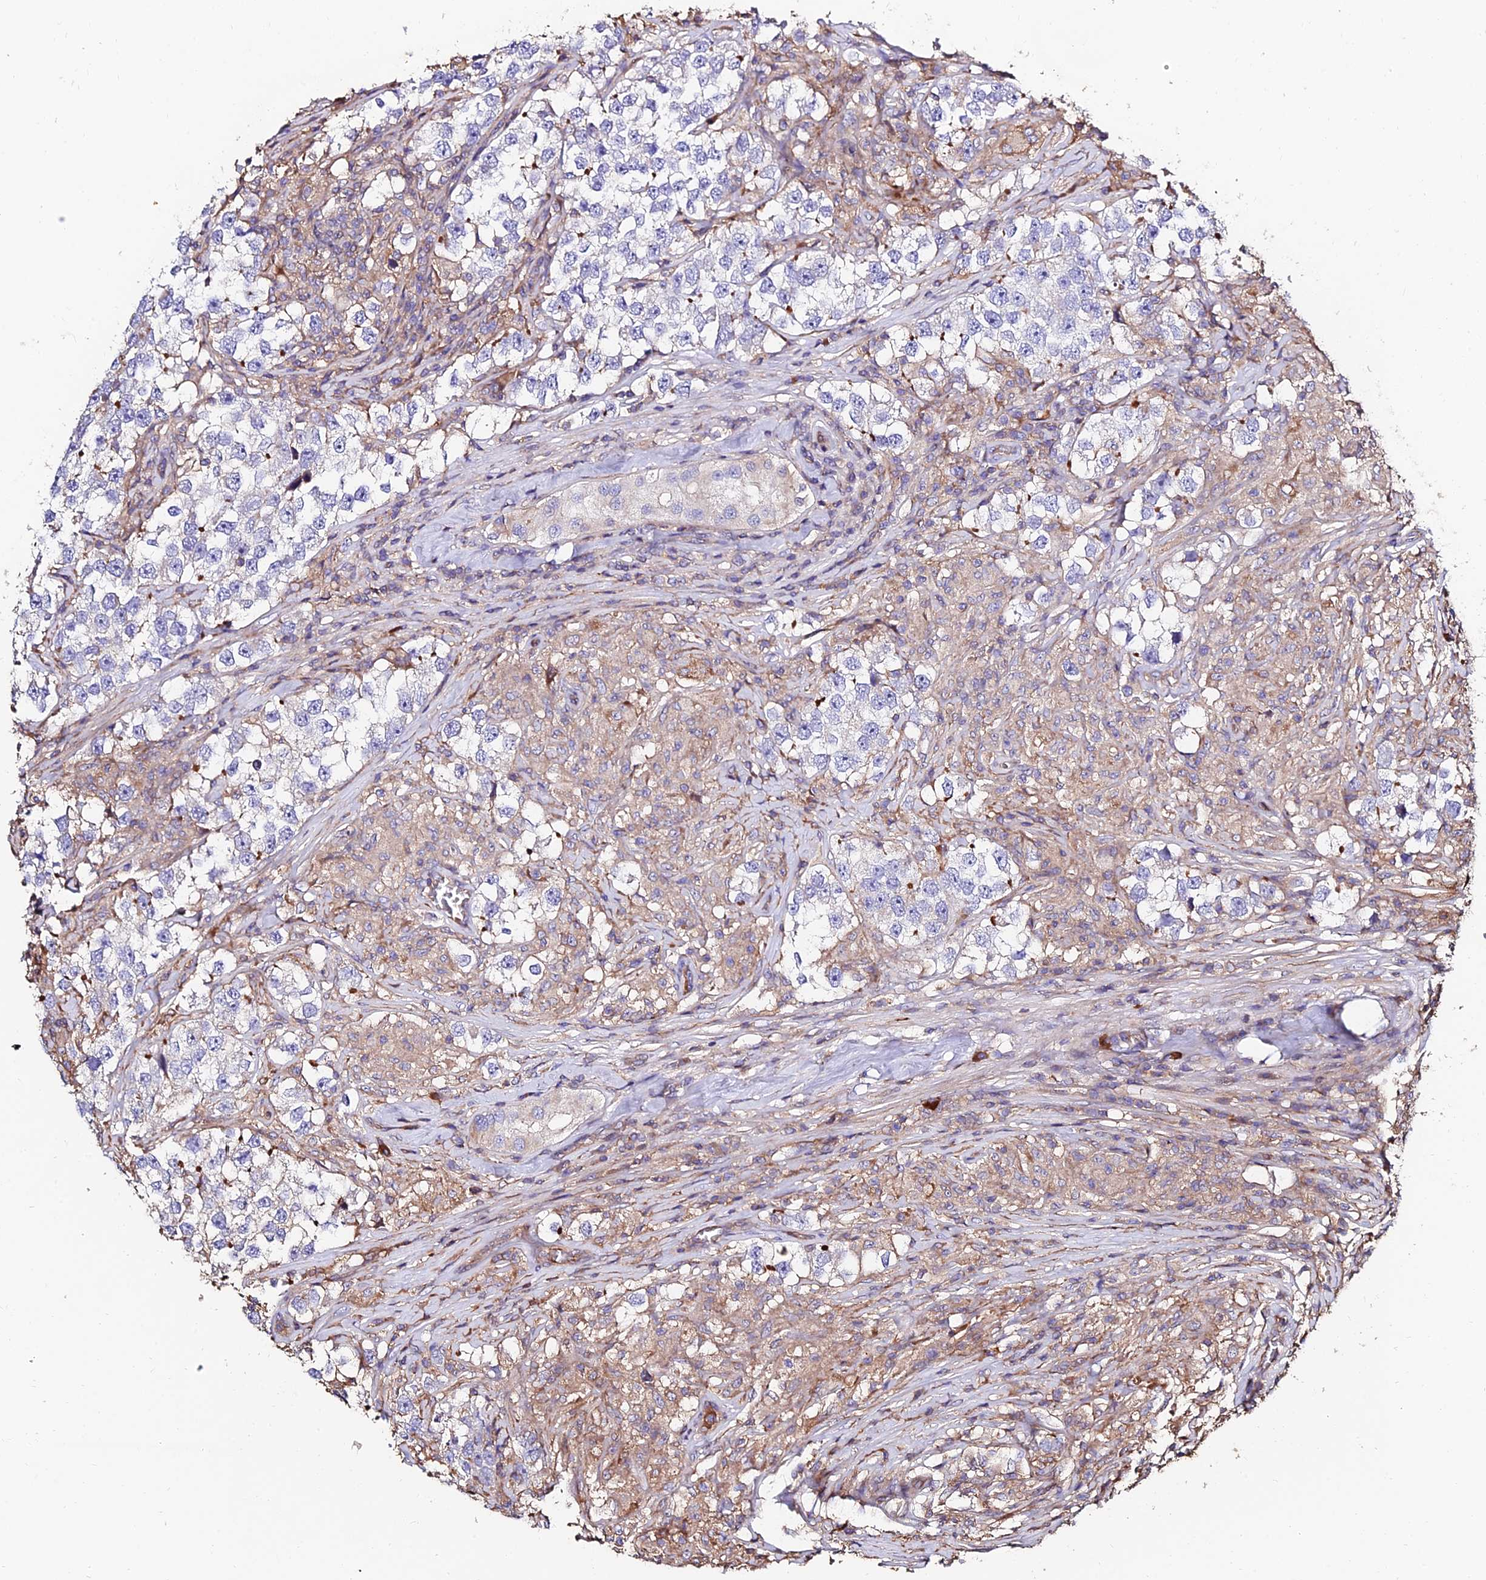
{"staining": {"intensity": "negative", "quantity": "none", "location": "none"}, "tissue": "testis cancer", "cell_type": "Tumor cells", "image_type": "cancer", "snomed": [{"axis": "morphology", "description": "Seminoma, NOS"}, {"axis": "topography", "description": "Testis"}], "caption": "DAB (3,3'-diaminobenzidine) immunohistochemical staining of seminoma (testis) displays no significant staining in tumor cells.", "gene": "EXT1", "patient": {"sex": "male", "age": 46}}